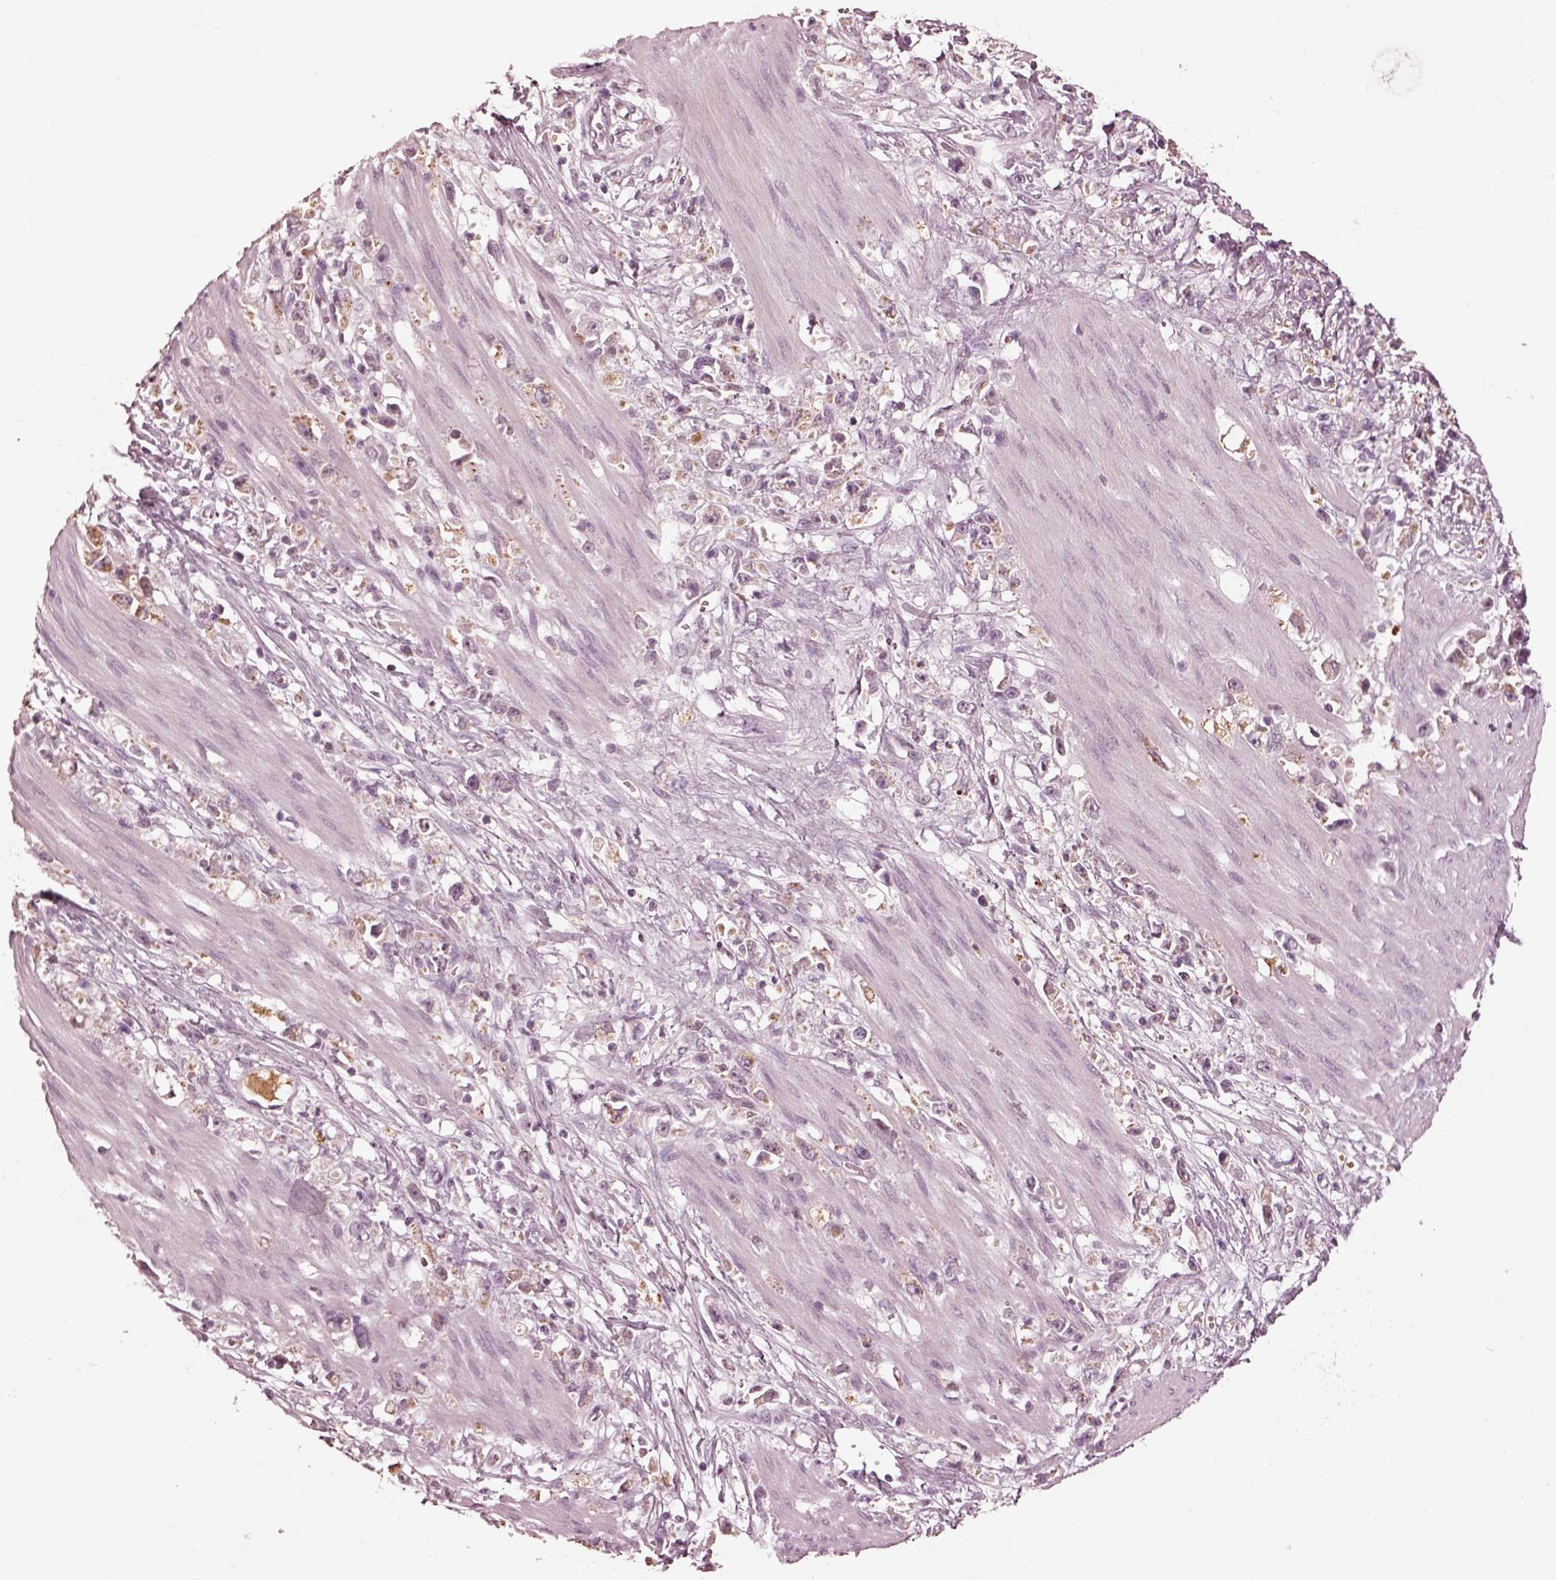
{"staining": {"intensity": "negative", "quantity": "none", "location": "none"}, "tissue": "stomach cancer", "cell_type": "Tumor cells", "image_type": "cancer", "snomed": [{"axis": "morphology", "description": "Adenocarcinoma, NOS"}, {"axis": "topography", "description": "Stomach"}], "caption": "Immunohistochemistry (IHC) image of neoplastic tissue: human stomach cancer (adenocarcinoma) stained with DAB reveals no significant protein expression in tumor cells.", "gene": "KCNA2", "patient": {"sex": "female", "age": 59}}